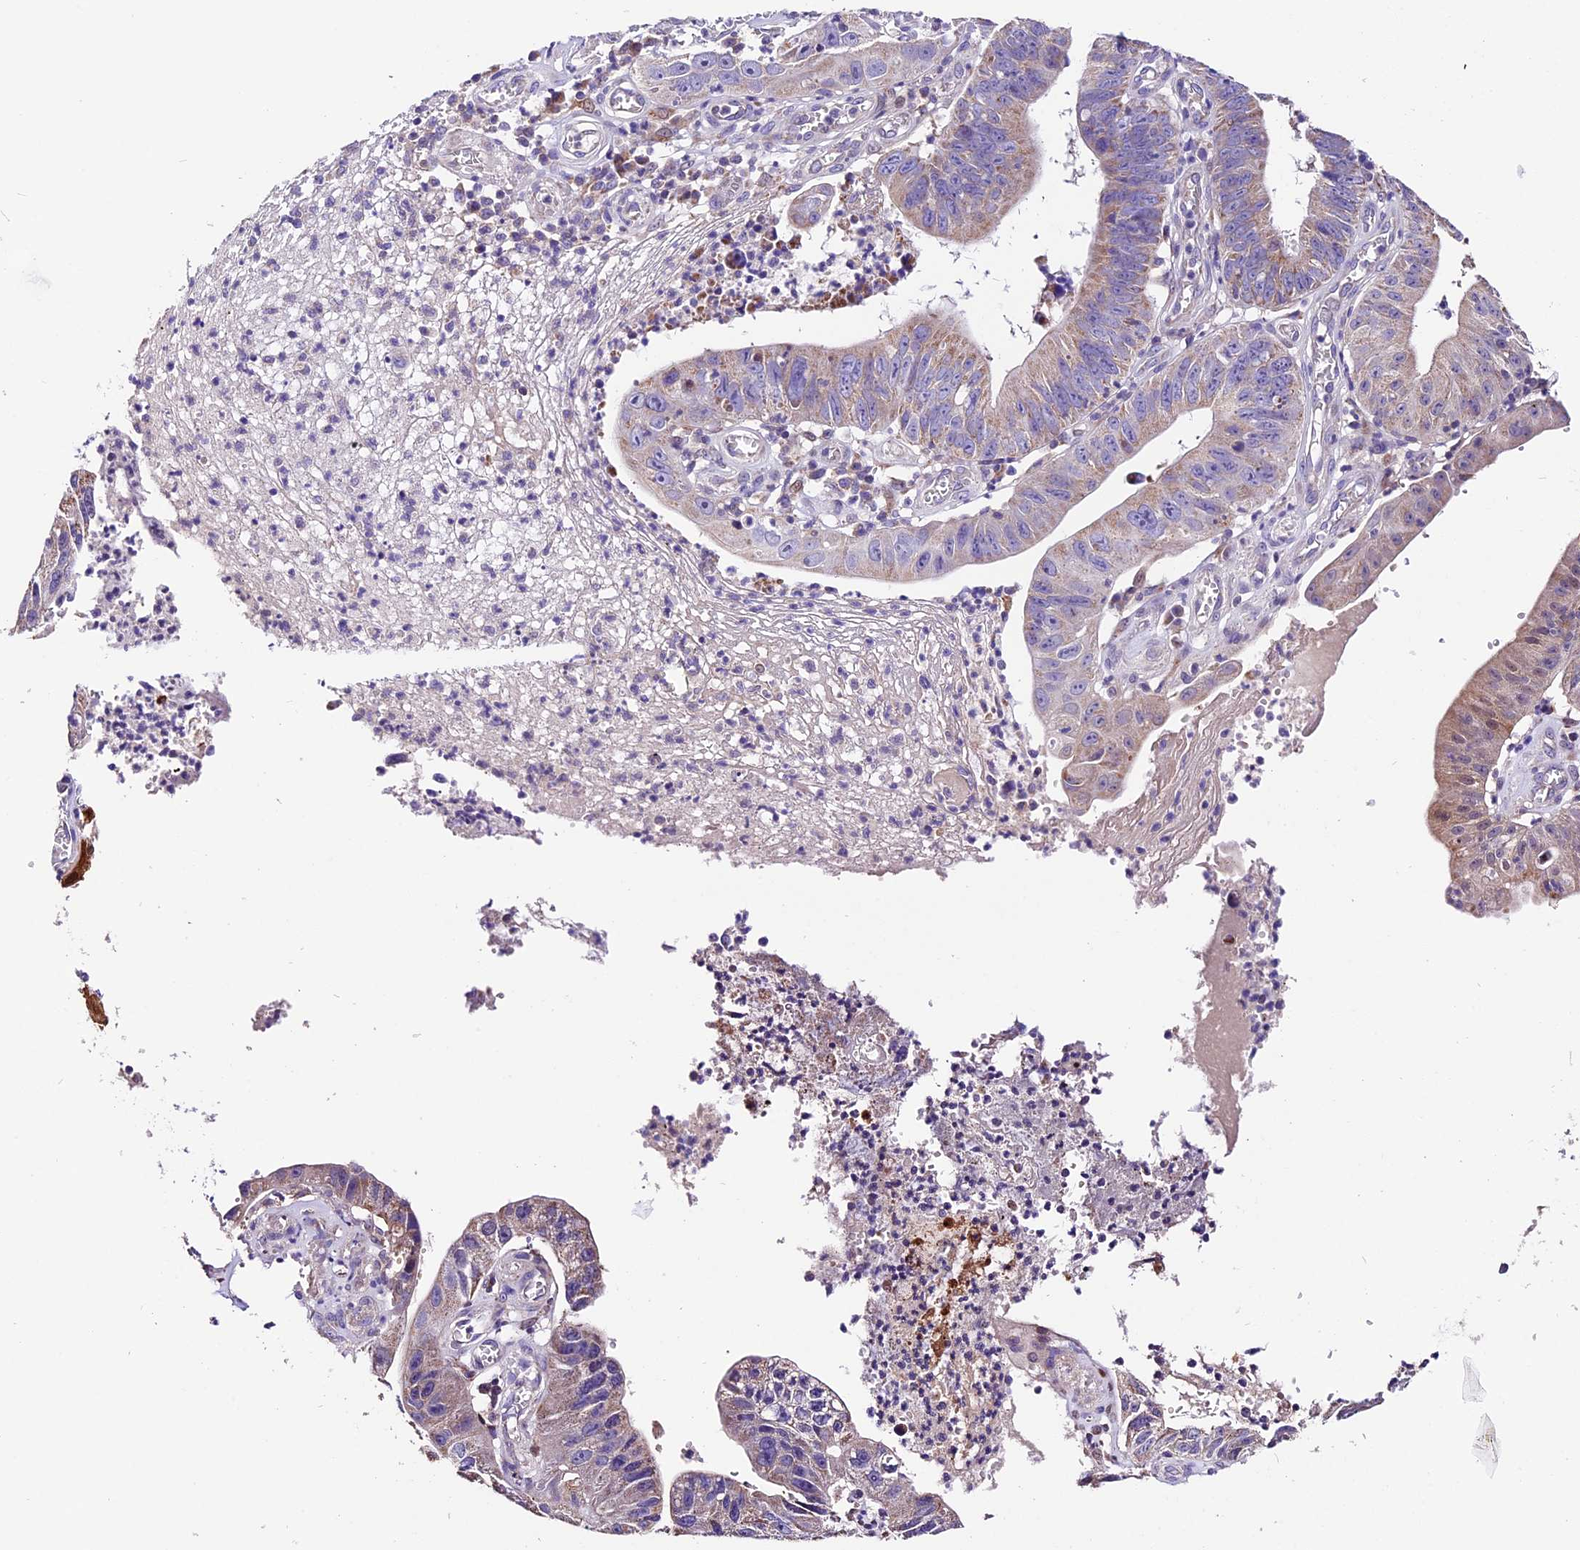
{"staining": {"intensity": "moderate", "quantity": "<25%", "location": "cytoplasmic/membranous"}, "tissue": "stomach cancer", "cell_type": "Tumor cells", "image_type": "cancer", "snomed": [{"axis": "morphology", "description": "Adenocarcinoma, NOS"}, {"axis": "topography", "description": "Stomach"}], "caption": "Approximately <25% of tumor cells in stomach cancer reveal moderate cytoplasmic/membranous protein staining as visualized by brown immunohistochemical staining.", "gene": "DDX28", "patient": {"sex": "male", "age": 59}}